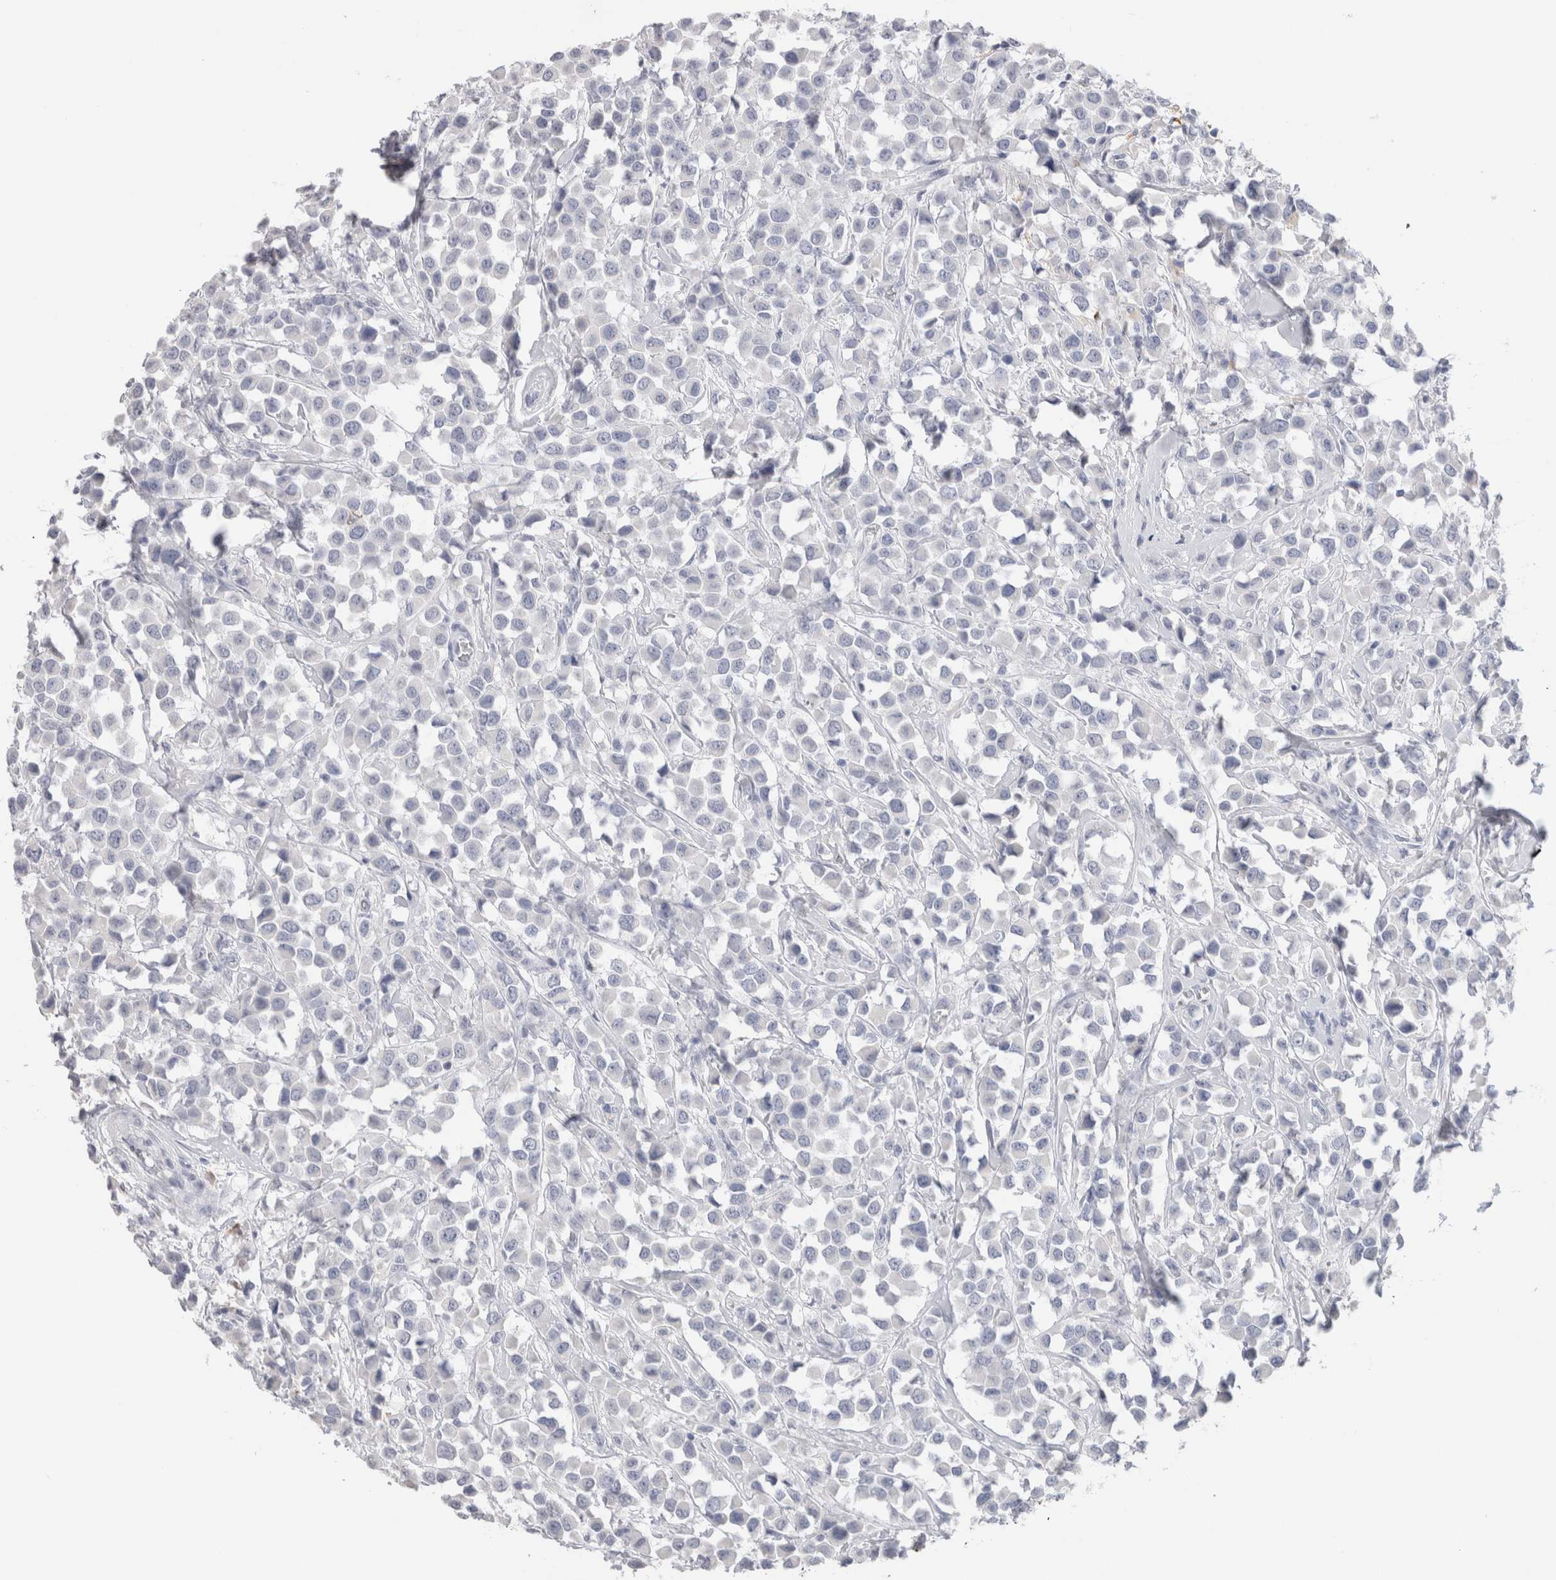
{"staining": {"intensity": "negative", "quantity": "none", "location": "none"}, "tissue": "breast cancer", "cell_type": "Tumor cells", "image_type": "cancer", "snomed": [{"axis": "morphology", "description": "Duct carcinoma"}, {"axis": "topography", "description": "Breast"}], "caption": "Infiltrating ductal carcinoma (breast) was stained to show a protein in brown. There is no significant staining in tumor cells.", "gene": "LAMP3", "patient": {"sex": "female", "age": 61}}